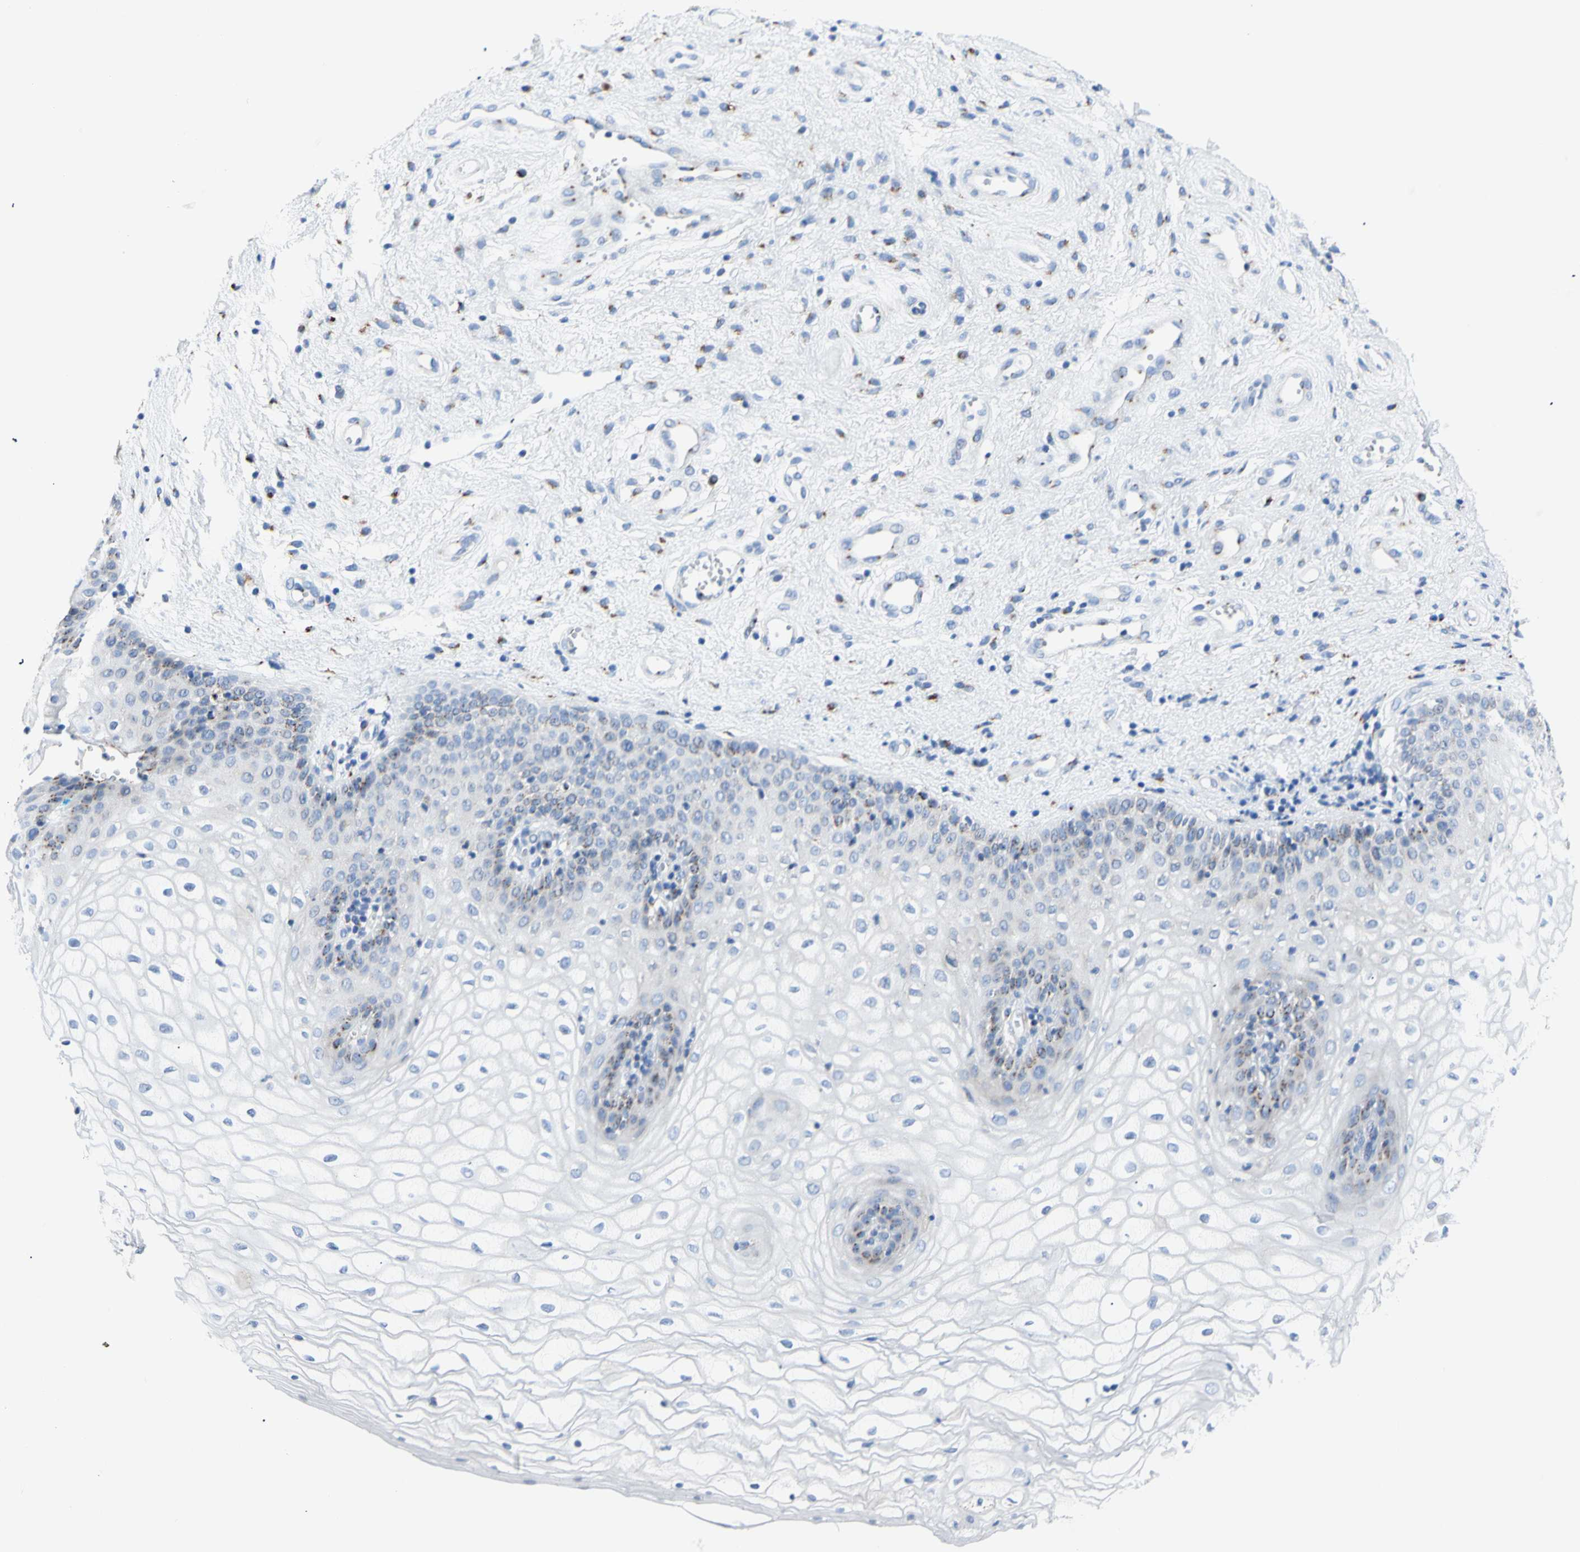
{"staining": {"intensity": "weak", "quantity": "<25%", "location": "cytoplasmic/membranous"}, "tissue": "vagina", "cell_type": "Squamous epithelial cells", "image_type": "normal", "snomed": [{"axis": "morphology", "description": "Normal tissue, NOS"}, {"axis": "topography", "description": "Vagina"}], "caption": "Immunohistochemical staining of normal human vagina demonstrates no significant expression in squamous epithelial cells. (DAB (3,3'-diaminobenzidine) immunohistochemistry visualized using brightfield microscopy, high magnification).", "gene": "GALNT2", "patient": {"sex": "female", "age": 34}}